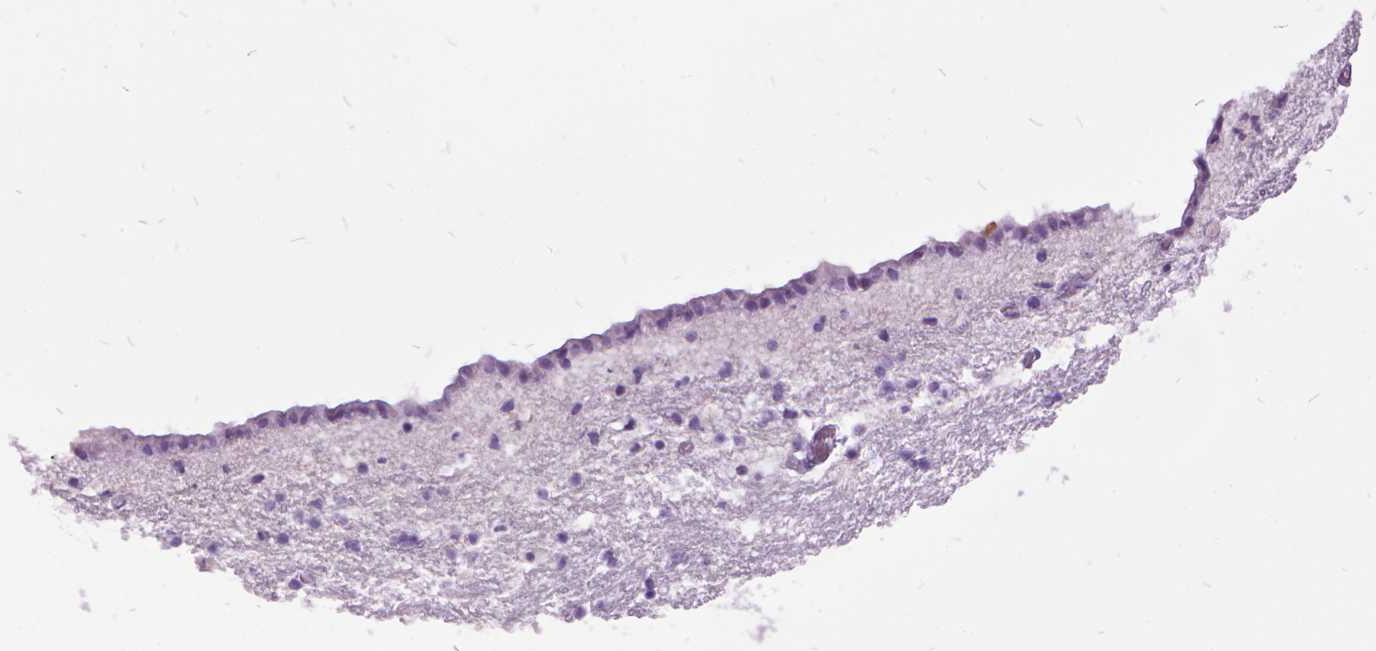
{"staining": {"intensity": "negative", "quantity": "none", "location": "none"}, "tissue": "caudate", "cell_type": "Glial cells", "image_type": "normal", "snomed": [{"axis": "morphology", "description": "Normal tissue, NOS"}, {"axis": "topography", "description": "Lateral ventricle wall"}], "caption": "The histopathology image displays no staining of glial cells in benign caudate. (DAB (3,3'-diaminobenzidine) immunohistochemistry with hematoxylin counter stain).", "gene": "MME", "patient": {"sex": "female", "age": 42}}